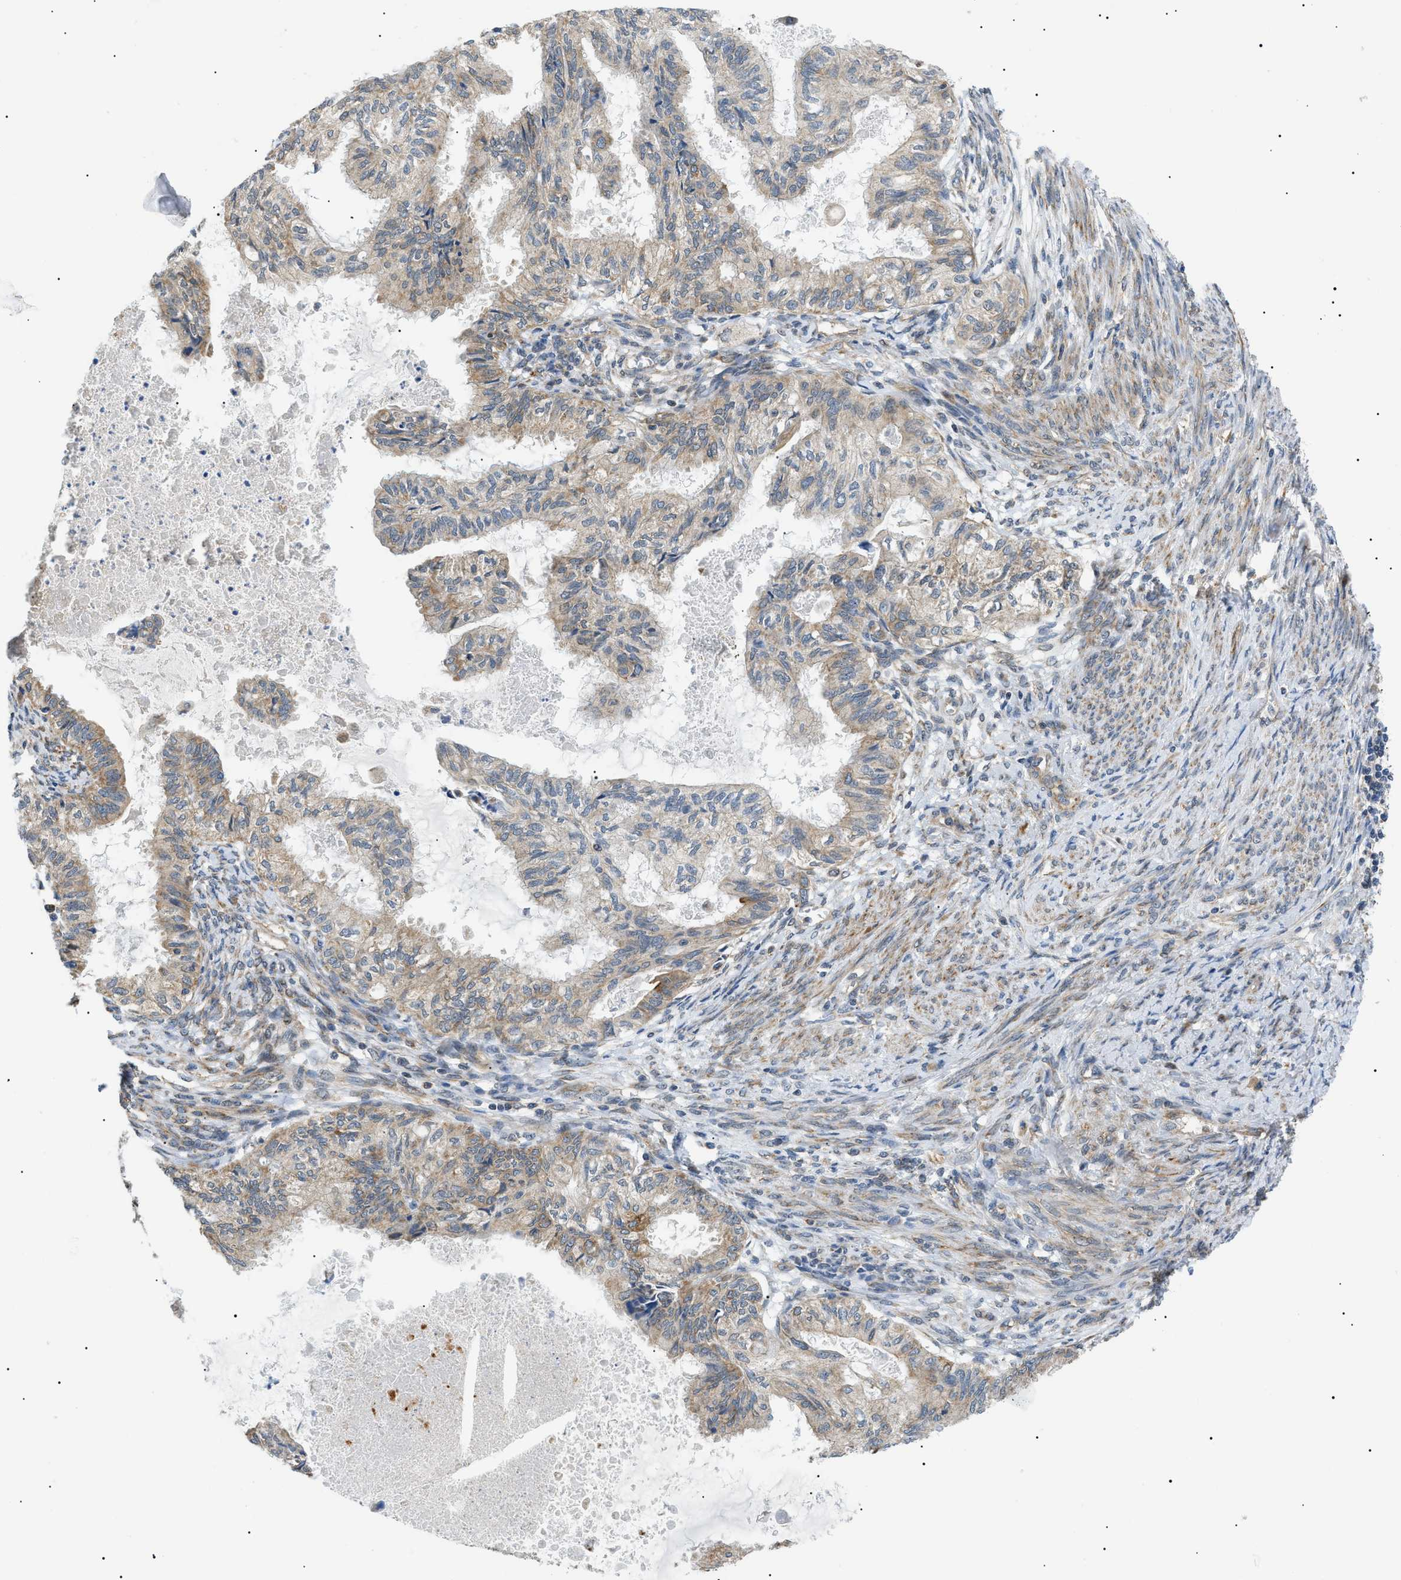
{"staining": {"intensity": "weak", "quantity": "25%-75%", "location": "cytoplasmic/membranous"}, "tissue": "cervical cancer", "cell_type": "Tumor cells", "image_type": "cancer", "snomed": [{"axis": "morphology", "description": "Normal tissue, NOS"}, {"axis": "morphology", "description": "Adenocarcinoma, NOS"}, {"axis": "topography", "description": "Cervix"}, {"axis": "topography", "description": "Endometrium"}], "caption": "This photomicrograph displays immunohistochemistry (IHC) staining of cervical cancer (adenocarcinoma), with low weak cytoplasmic/membranous staining in approximately 25%-75% of tumor cells.", "gene": "SRPK1", "patient": {"sex": "female", "age": 86}}